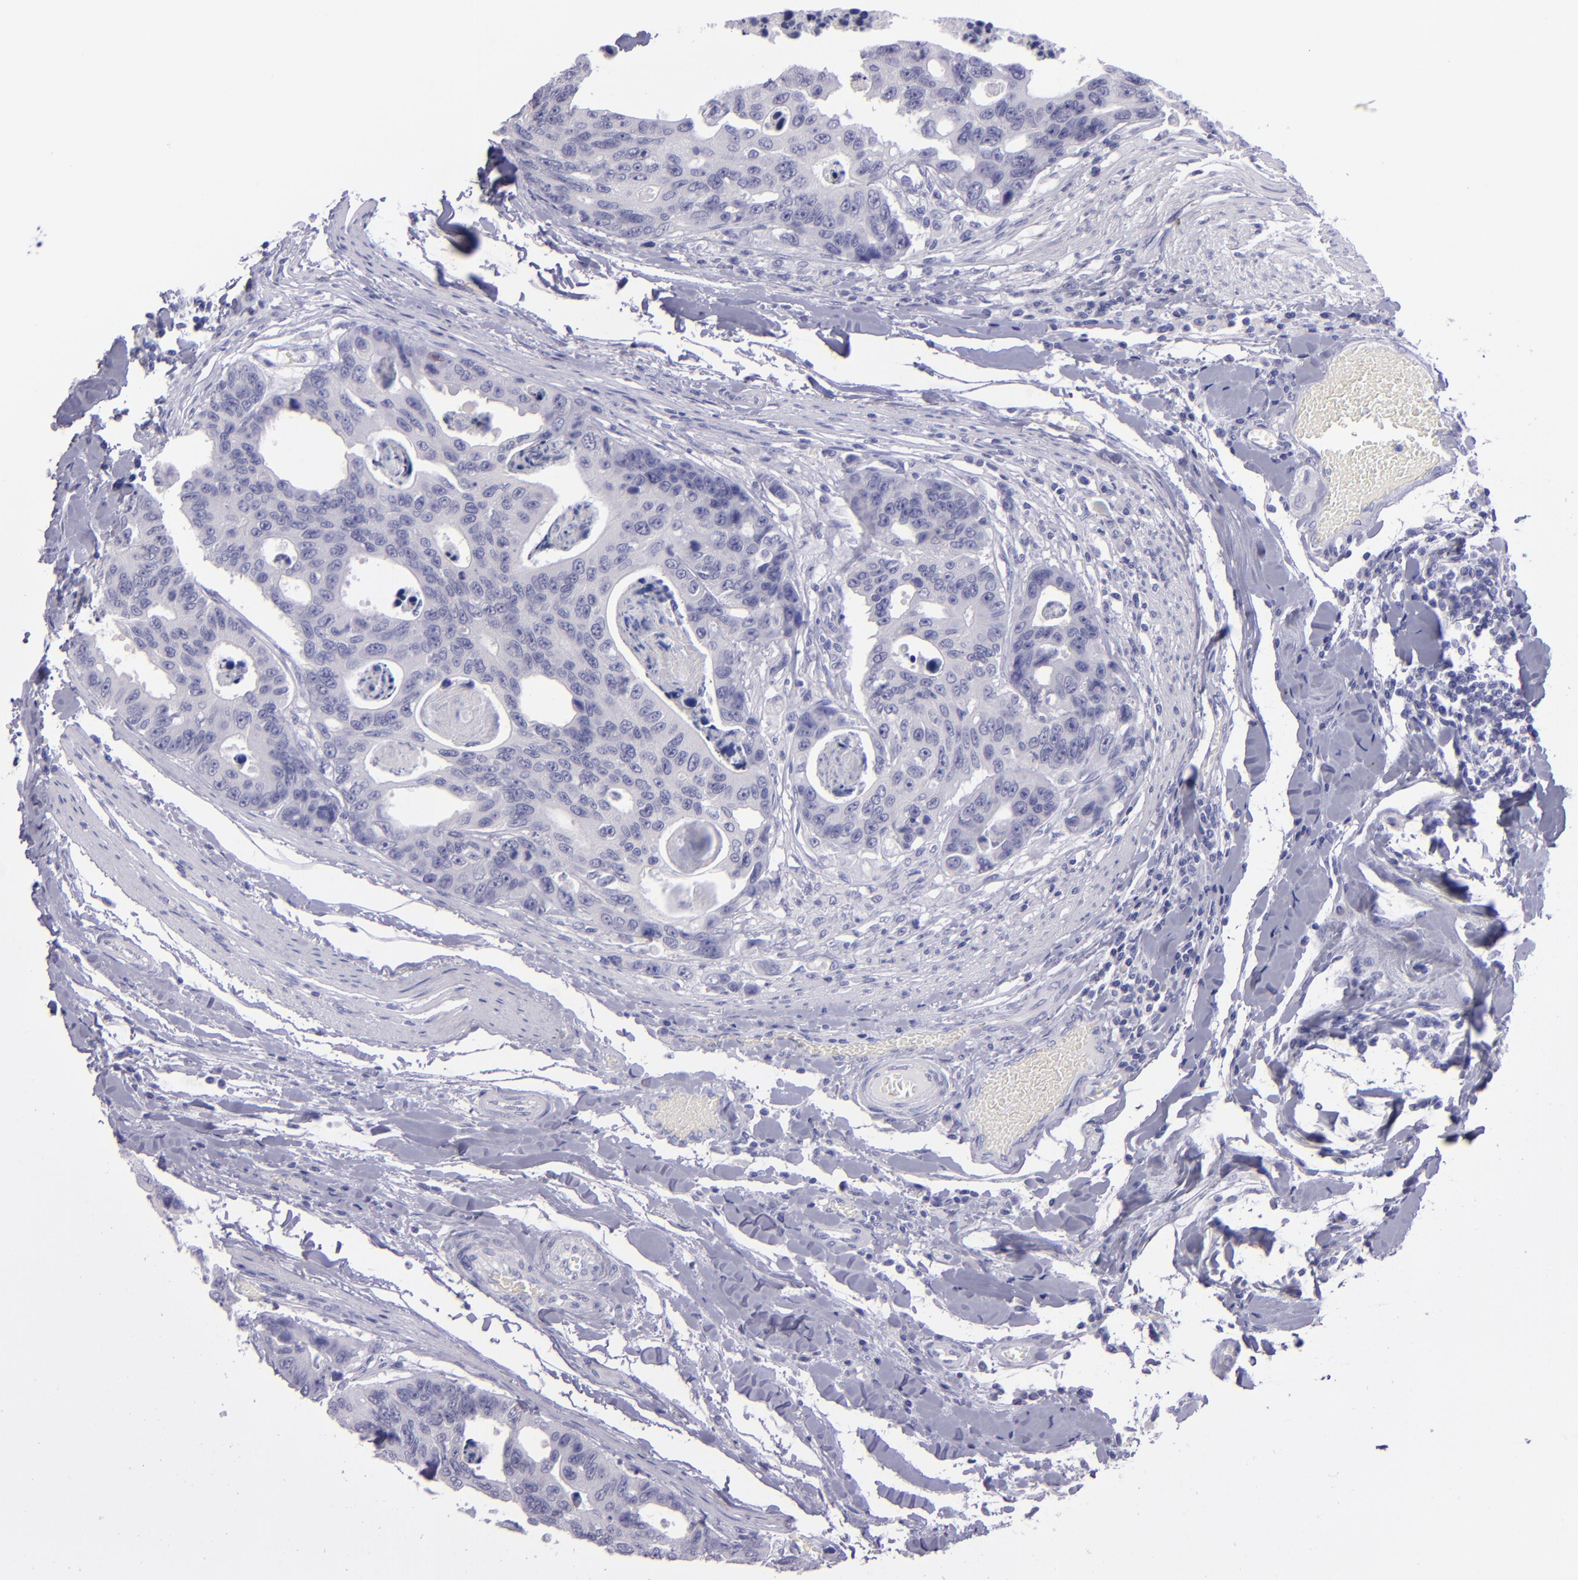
{"staining": {"intensity": "negative", "quantity": "none", "location": "none"}, "tissue": "colorectal cancer", "cell_type": "Tumor cells", "image_type": "cancer", "snomed": [{"axis": "morphology", "description": "Adenocarcinoma, NOS"}, {"axis": "topography", "description": "Colon"}], "caption": "Tumor cells are negative for brown protein staining in adenocarcinoma (colorectal). The staining is performed using DAB brown chromogen with nuclei counter-stained in using hematoxylin.", "gene": "TNNT3", "patient": {"sex": "female", "age": 86}}